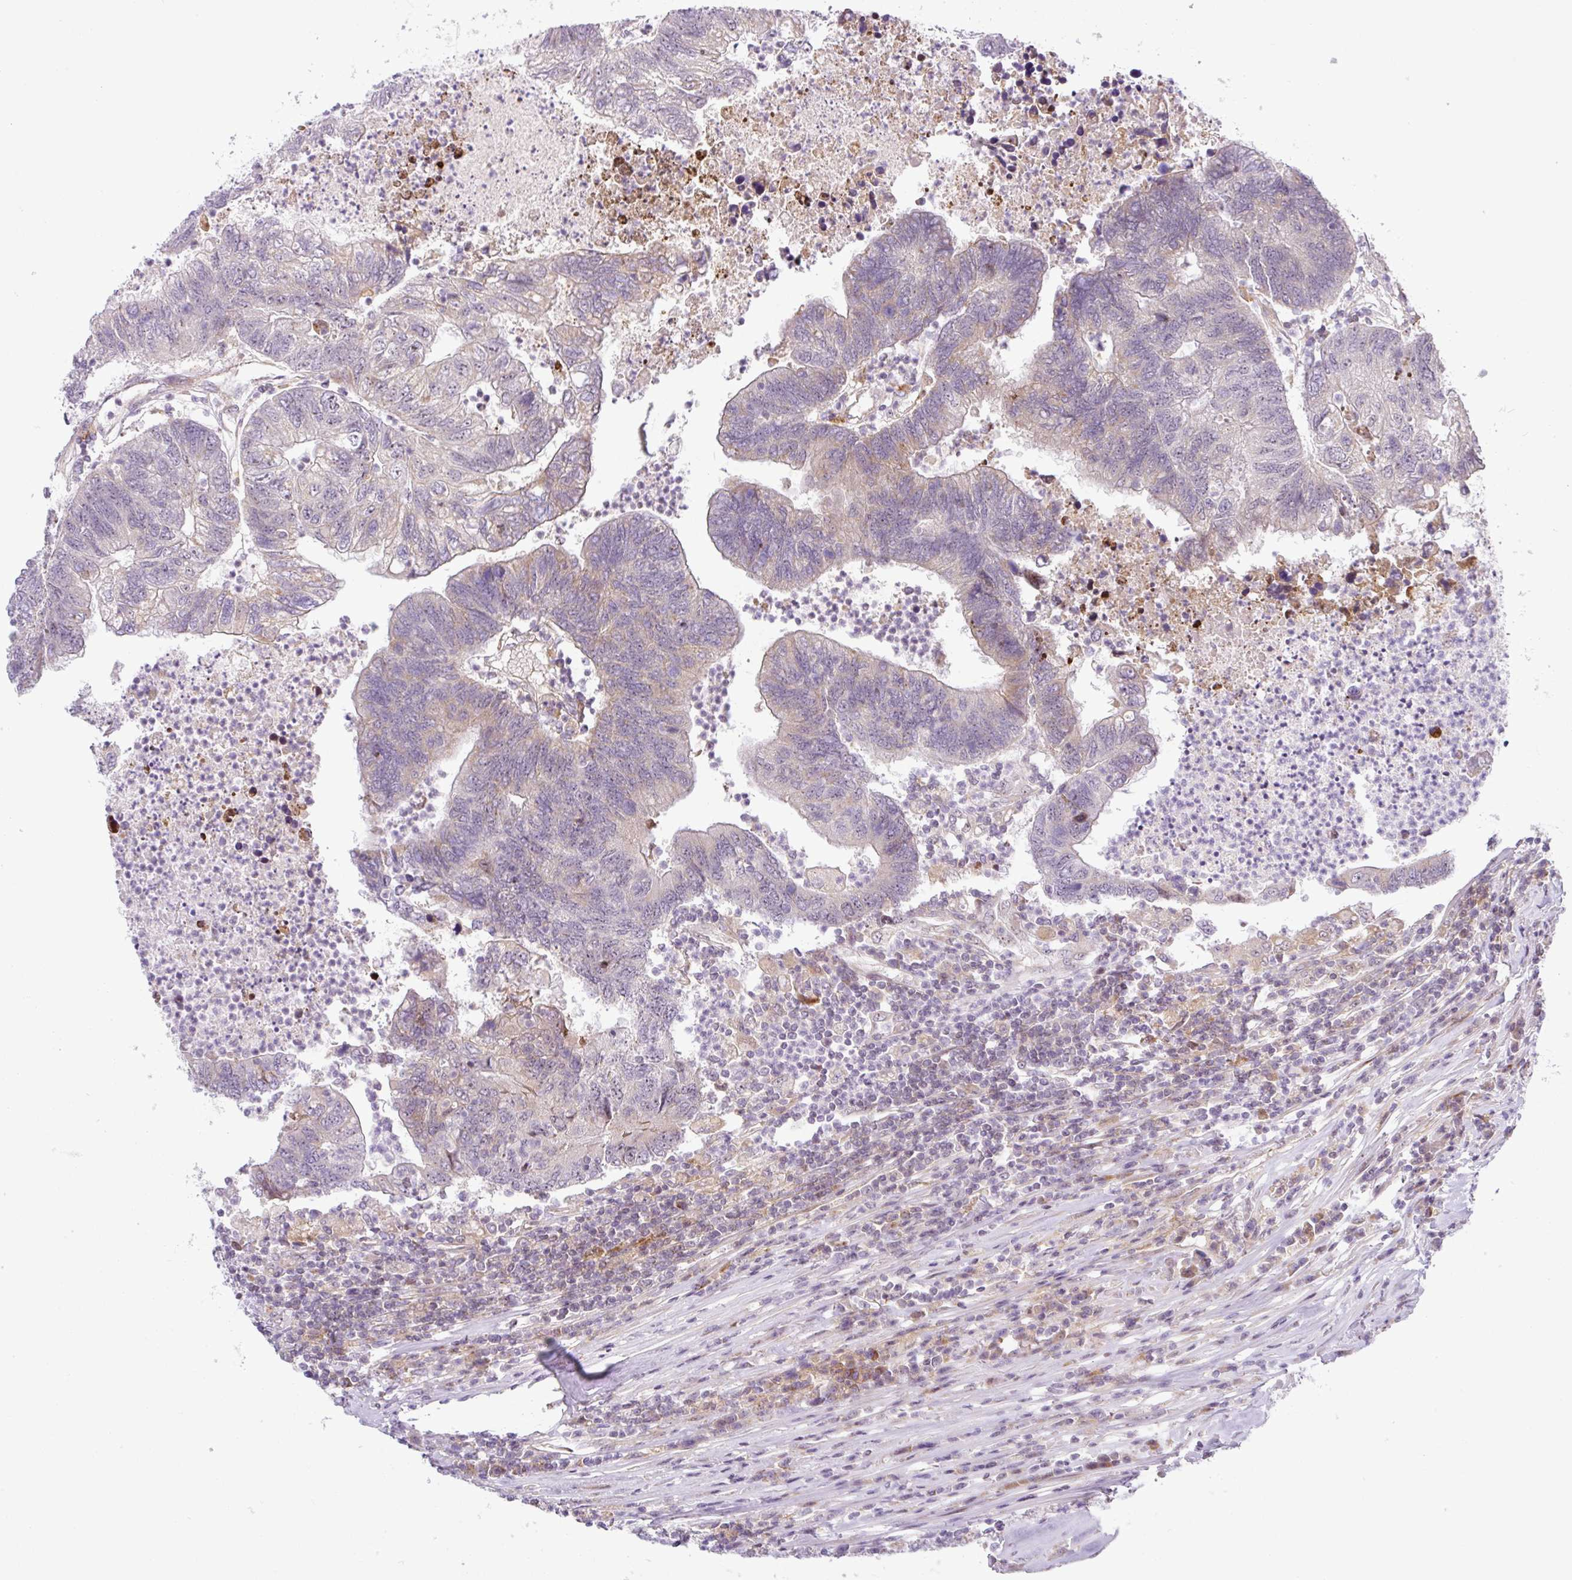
{"staining": {"intensity": "weak", "quantity": "<25%", "location": "cytoplasmic/membranous"}, "tissue": "colorectal cancer", "cell_type": "Tumor cells", "image_type": "cancer", "snomed": [{"axis": "morphology", "description": "Adenocarcinoma, NOS"}, {"axis": "topography", "description": "Colon"}], "caption": "DAB immunohistochemical staining of colorectal cancer exhibits no significant staining in tumor cells. (DAB immunohistochemistry (IHC) visualized using brightfield microscopy, high magnification).", "gene": "NDUFB2", "patient": {"sex": "female", "age": 48}}